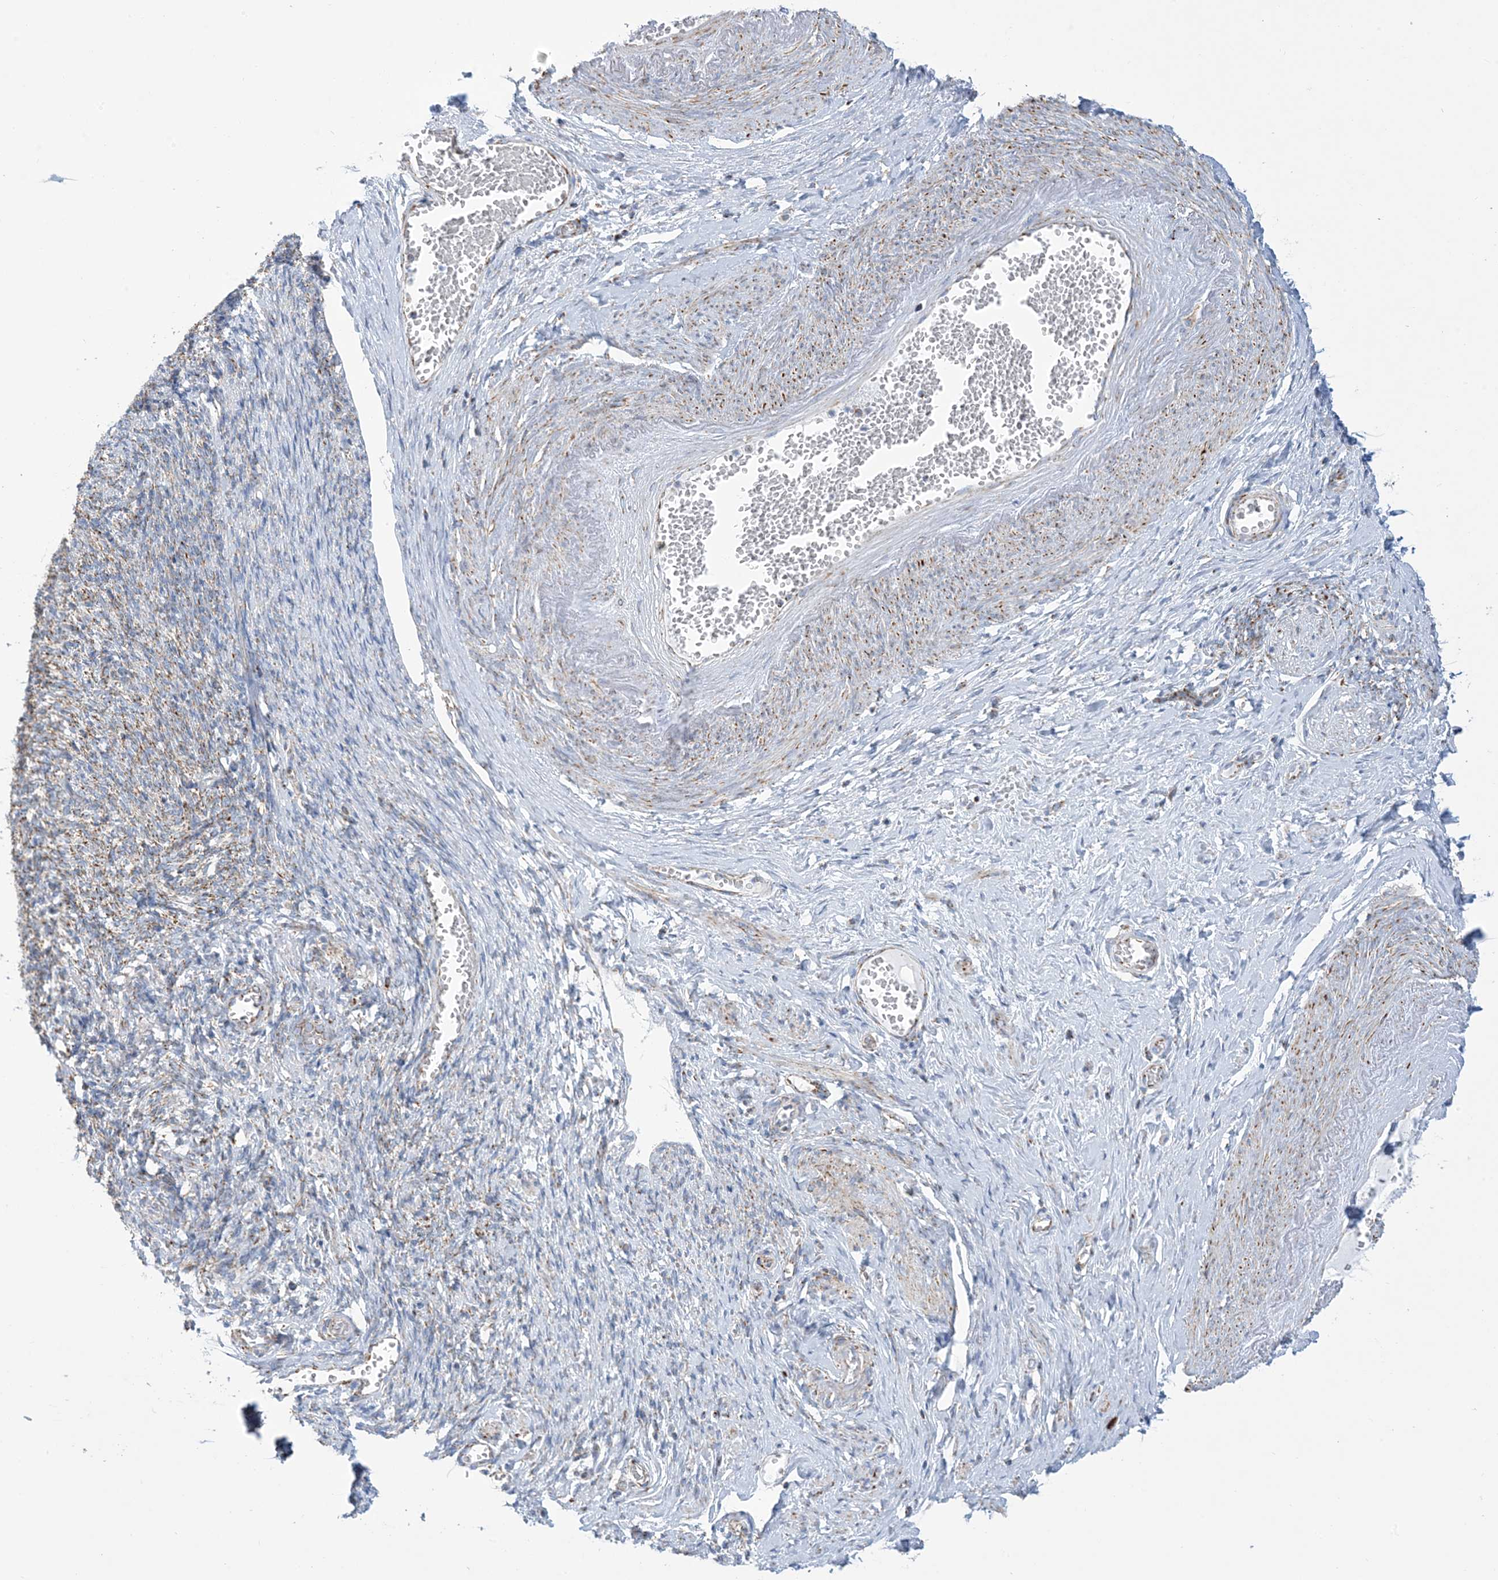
{"staining": {"intensity": "weak", "quantity": "25%-75%", "location": "cytoplasmic/membranous"}, "tissue": "adipose tissue", "cell_type": "Adipocytes", "image_type": "normal", "snomed": [{"axis": "morphology", "description": "Normal tissue, NOS"}, {"axis": "topography", "description": "Vascular tissue"}, {"axis": "topography", "description": "Fallopian tube"}, {"axis": "topography", "description": "Ovary"}], "caption": "Benign adipose tissue was stained to show a protein in brown. There is low levels of weak cytoplasmic/membranous expression in approximately 25%-75% of adipocytes. (Brightfield microscopy of DAB IHC at high magnification).", "gene": "SAMM50", "patient": {"sex": "female", "age": 67}}